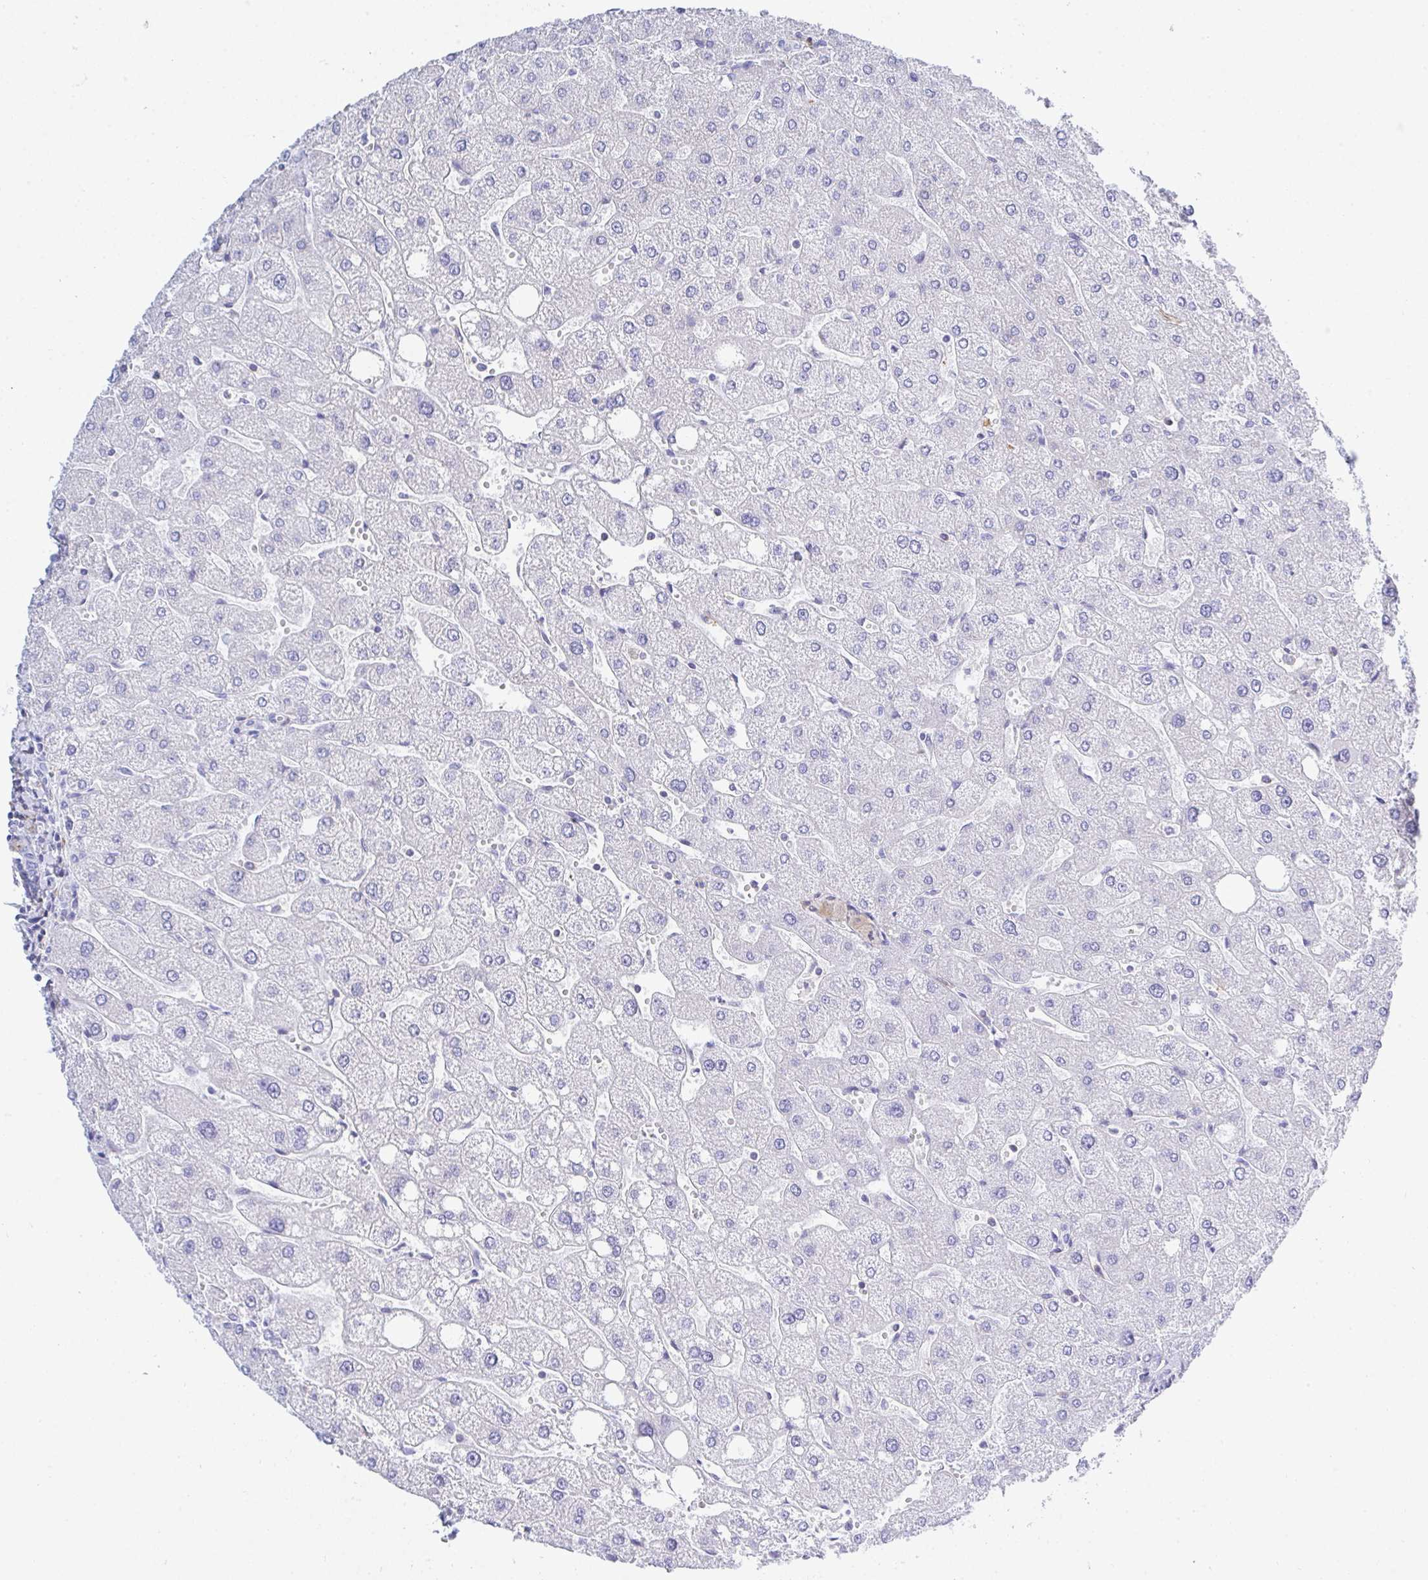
{"staining": {"intensity": "negative", "quantity": "none", "location": "none"}, "tissue": "liver", "cell_type": "Cholangiocytes", "image_type": "normal", "snomed": [{"axis": "morphology", "description": "Normal tissue, NOS"}, {"axis": "topography", "description": "Liver"}], "caption": "This is an immunohistochemistry image of unremarkable human liver. There is no positivity in cholangiocytes.", "gene": "FRMD3", "patient": {"sex": "male", "age": 67}}